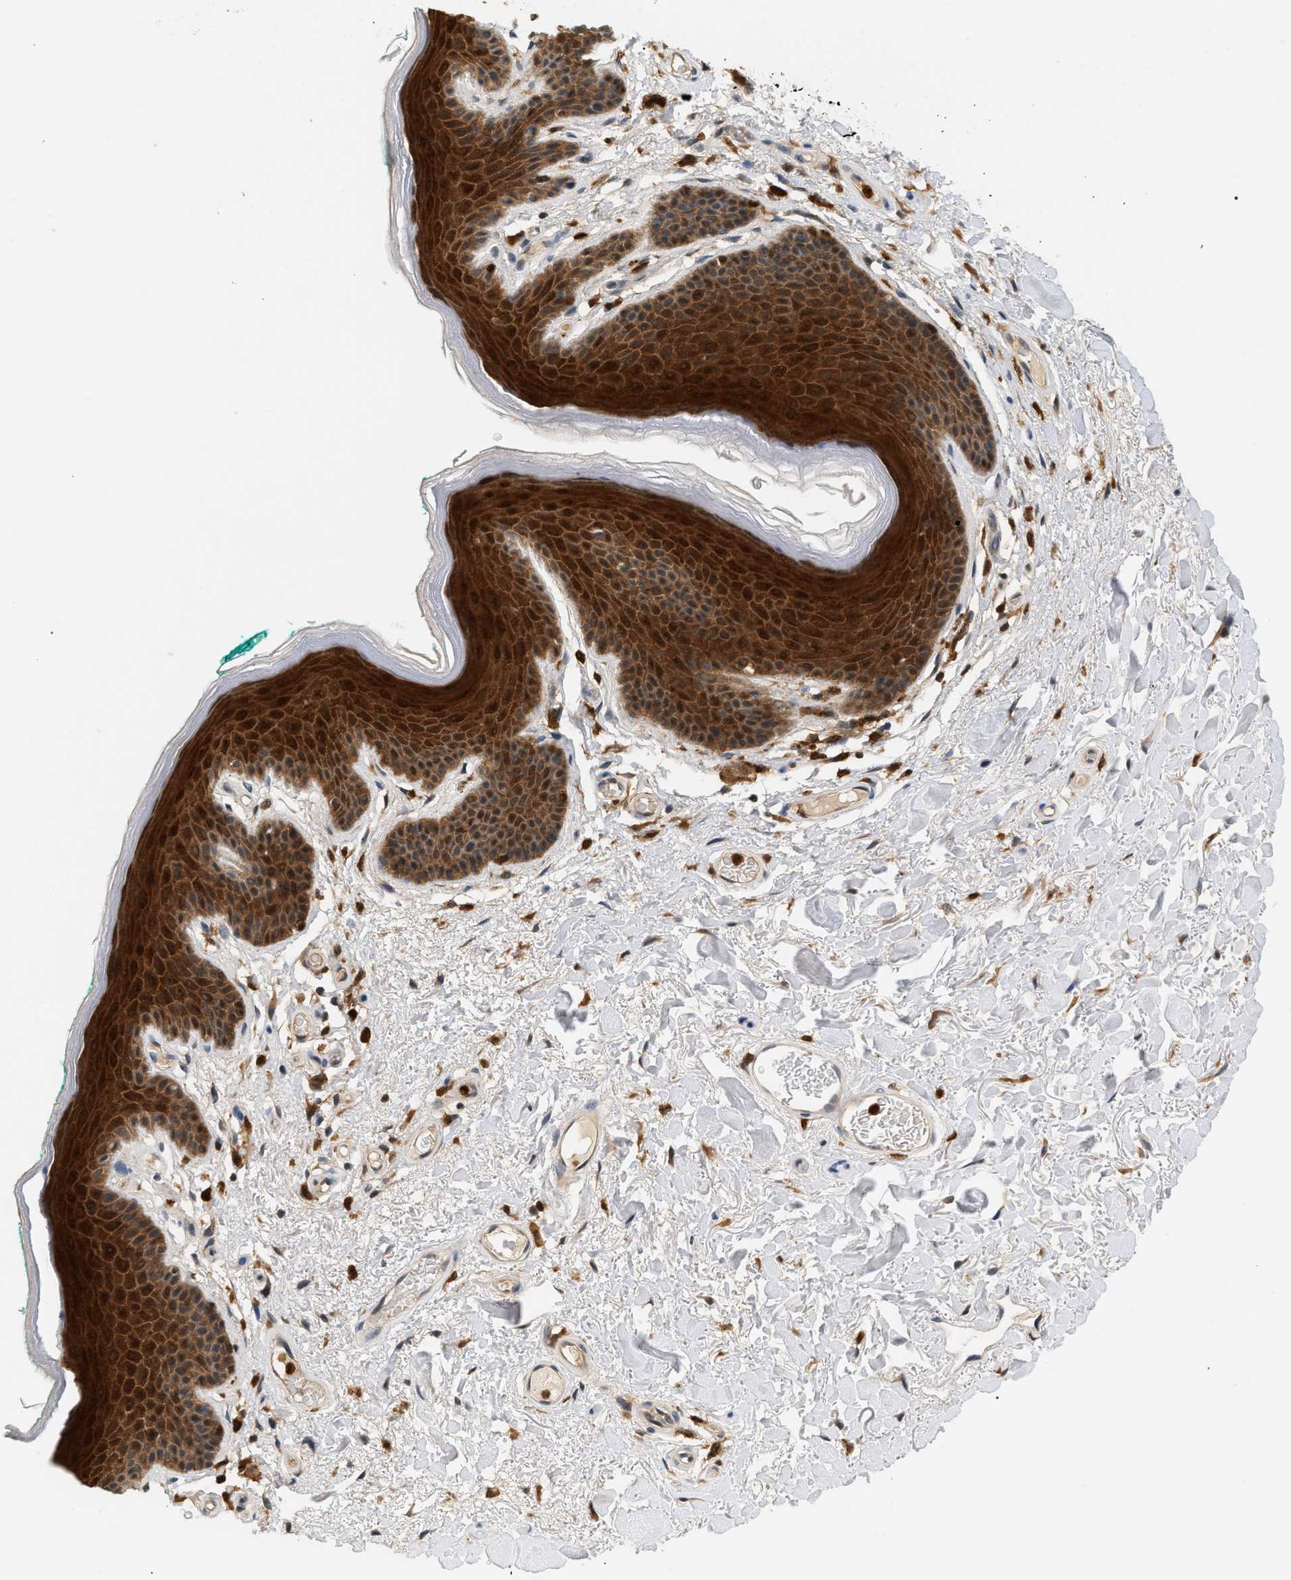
{"staining": {"intensity": "strong", "quantity": ">75%", "location": "cytoplasmic/membranous,nuclear"}, "tissue": "skin", "cell_type": "Epidermal cells", "image_type": "normal", "snomed": [{"axis": "morphology", "description": "Normal tissue, NOS"}, {"axis": "topography", "description": "Anal"}], "caption": "Immunohistochemistry (IHC) (DAB (3,3'-diaminobenzidine)) staining of benign skin demonstrates strong cytoplasmic/membranous,nuclear protein positivity in about >75% of epidermal cells.", "gene": "PYCARD", "patient": {"sex": "male", "age": 74}}